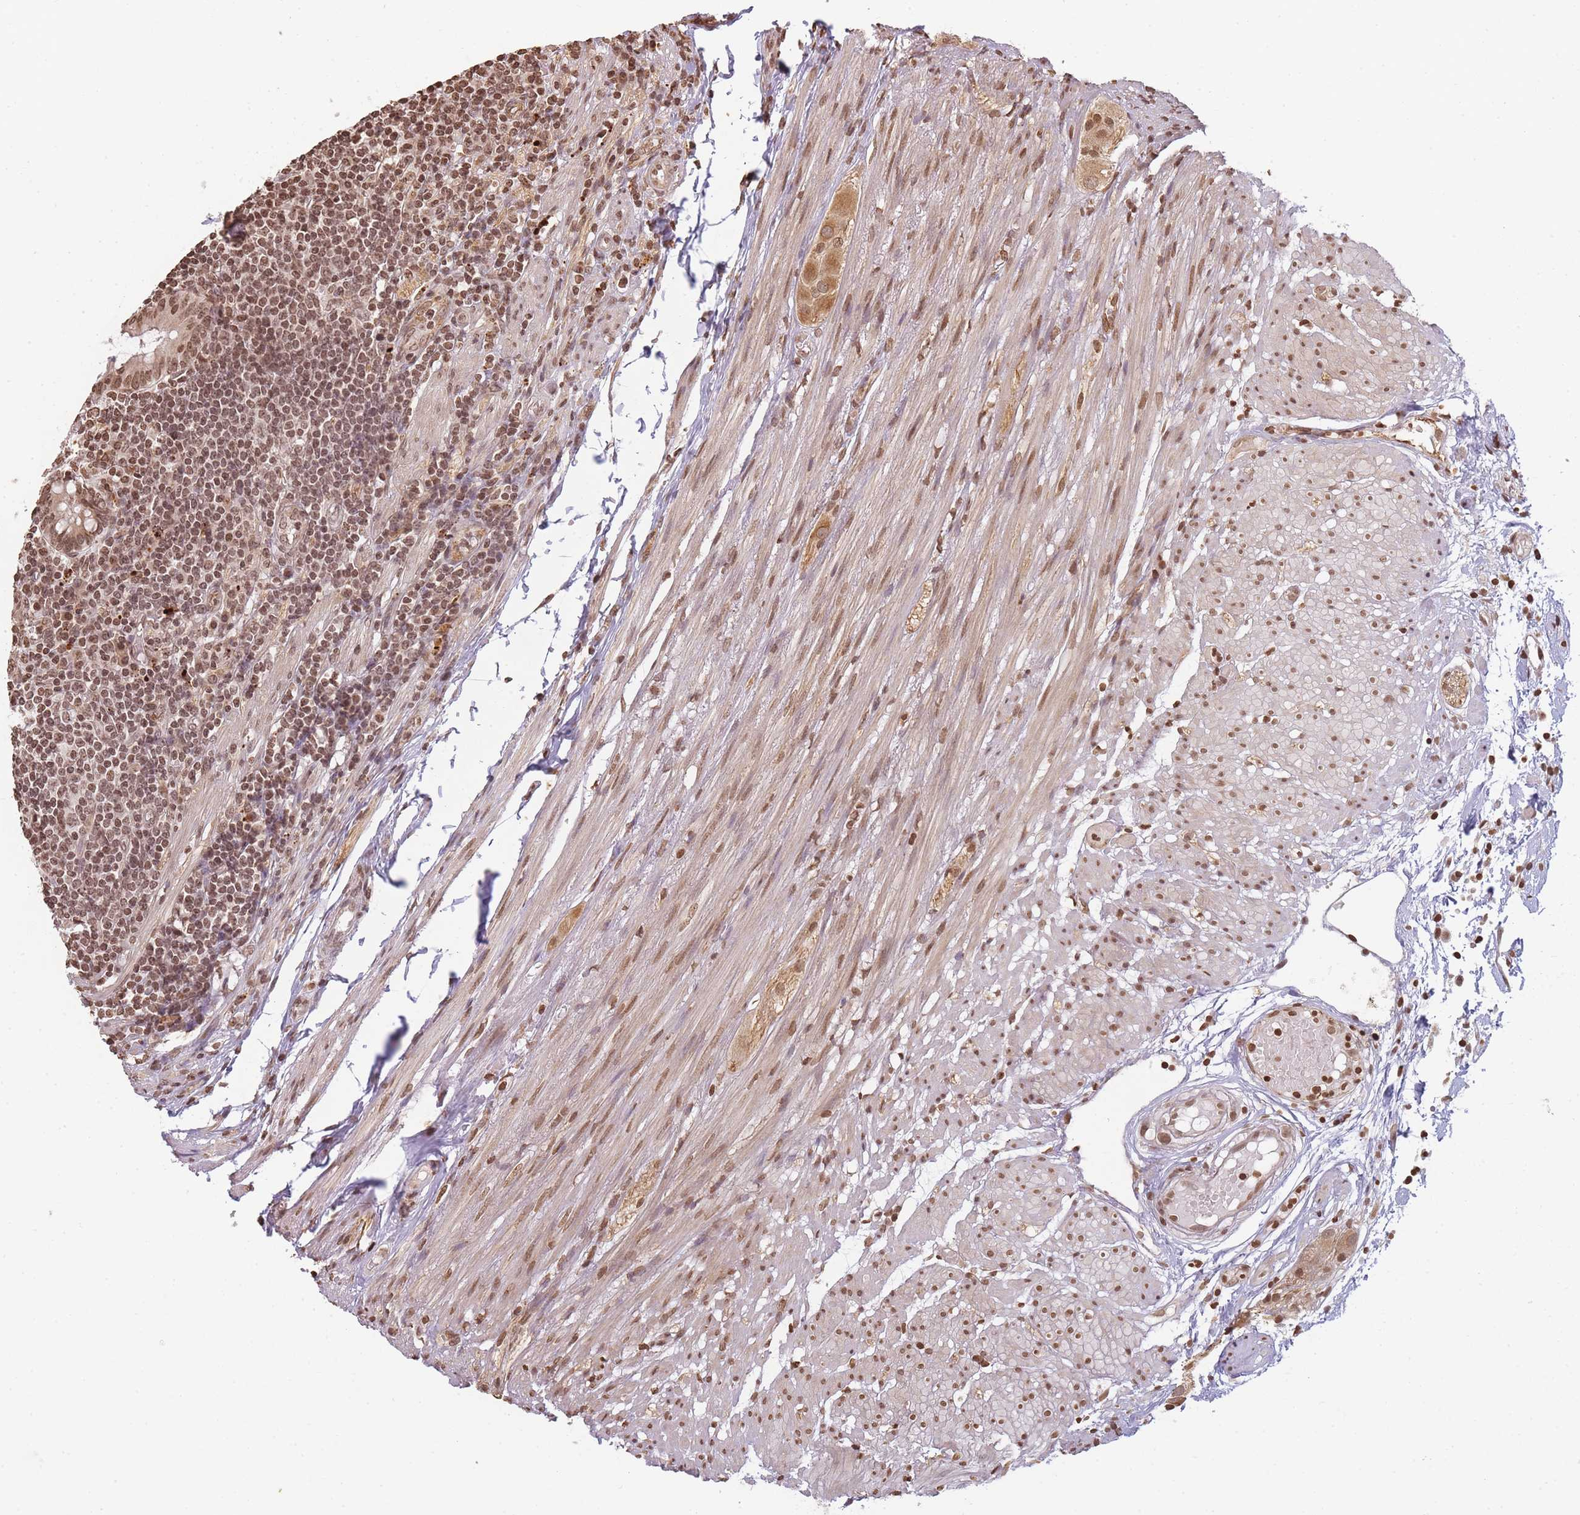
{"staining": {"intensity": "moderate", "quantity": ">75%", "location": "nuclear"}, "tissue": "appendix", "cell_type": "Glandular cells", "image_type": "normal", "snomed": [{"axis": "morphology", "description": "Normal tissue, NOS"}, {"axis": "topography", "description": "Appendix"}], "caption": "Protein expression by IHC demonstrates moderate nuclear positivity in approximately >75% of glandular cells in benign appendix. (Brightfield microscopy of DAB IHC at high magnification).", "gene": "WWTR1", "patient": {"sex": "male", "age": 83}}